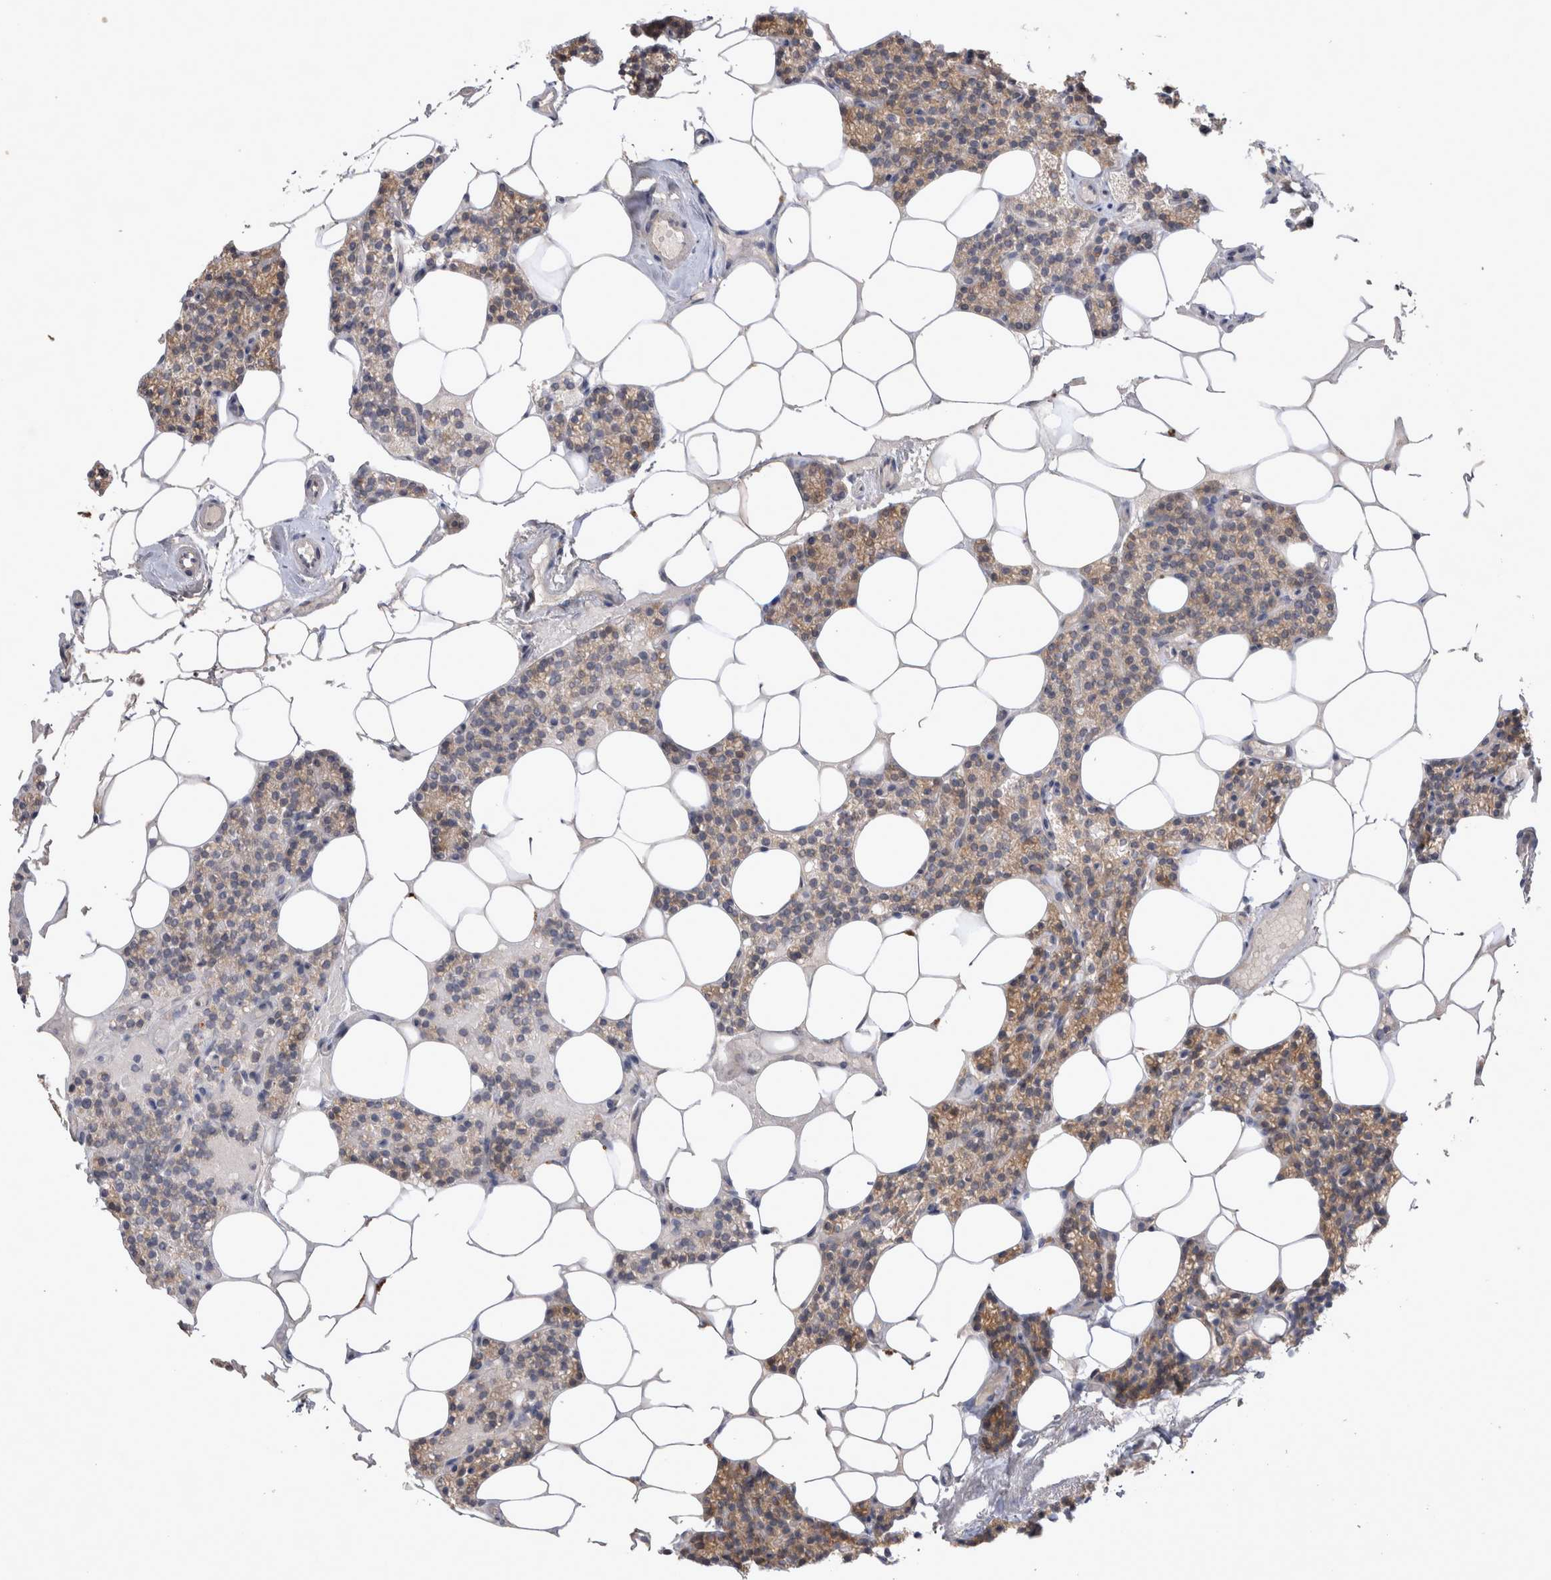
{"staining": {"intensity": "moderate", "quantity": ">75%", "location": "cytoplasmic/membranous"}, "tissue": "parathyroid gland", "cell_type": "Glandular cells", "image_type": "normal", "snomed": [{"axis": "morphology", "description": "Normal tissue, NOS"}, {"axis": "topography", "description": "Parathyroid gland"}], "caption": "The image displays a brown stain indicating the presence of a protein in the cytoplasmic/membranous of glandular cells in parathyroid gland. Using DAB (3,3'-diaminobenzidine) (brown) and hematoxylin (blue) stains, captured at high magnification using brightfield microscopy.", "gene": "SRD5A3", "patient": {"sex": "male", "age": 75}}